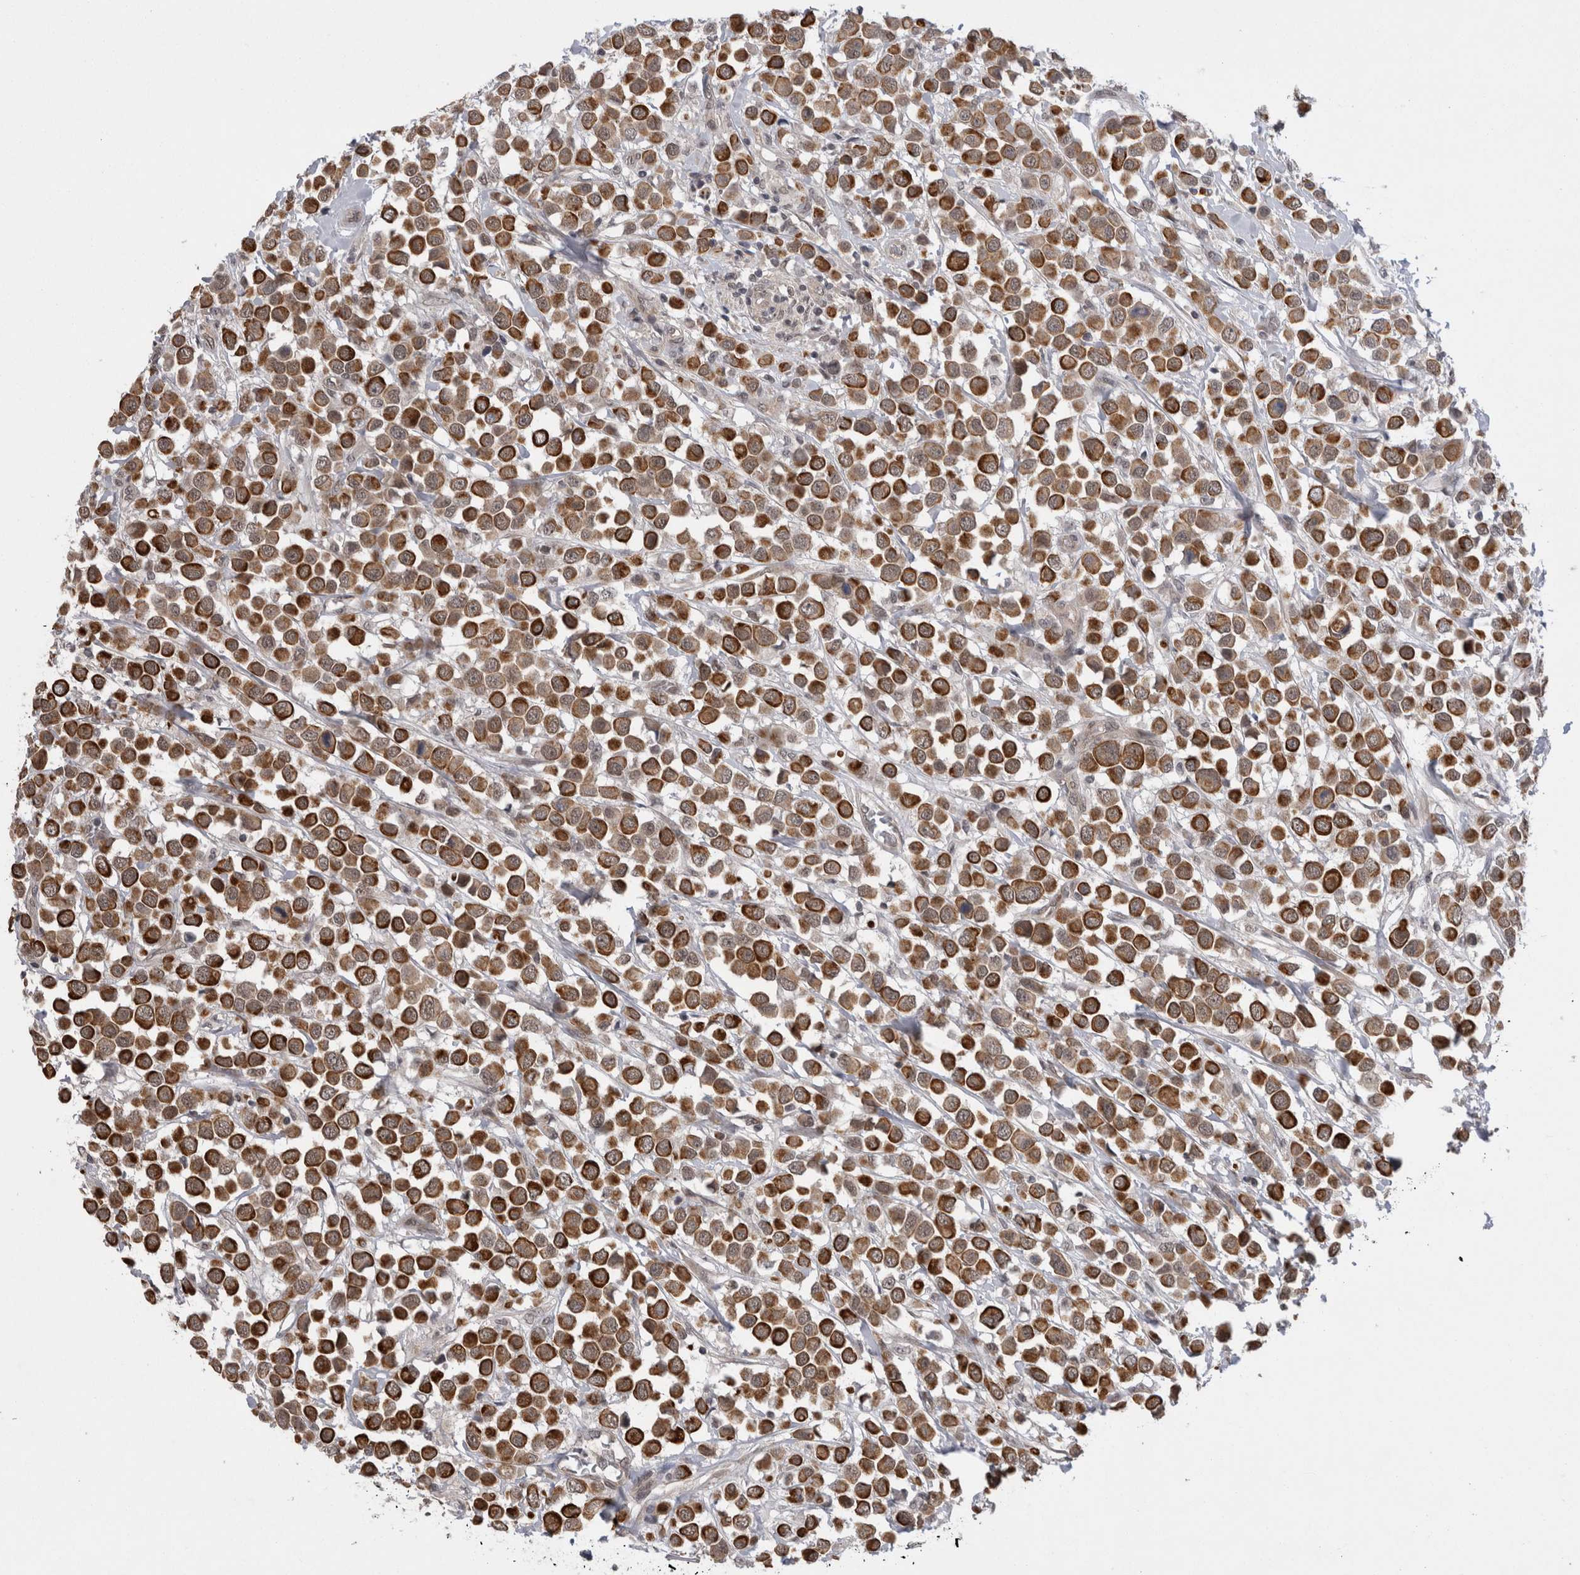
{"staining": {"intensity": "strong", "quantity": ">75%", "location": "cytoplasmic/membranous"}, "tissue": "breast cancer", "cell_type": "Tumor cells", "image_type": "cancer", "snomed": [{"axis": "morphology", "description": "Duct carcinoma"}, {"axis": "topography", "description": "Breast"}], "caption": "Immunohistochemical staining of breast cancer (intraductal carcinoma) displays high levels of strong cytoplasmic/membranous positivity in approximately >75% of tumor cells.", "gene": "ZNF341", "patient": {"sex": "female", "age": 61}}